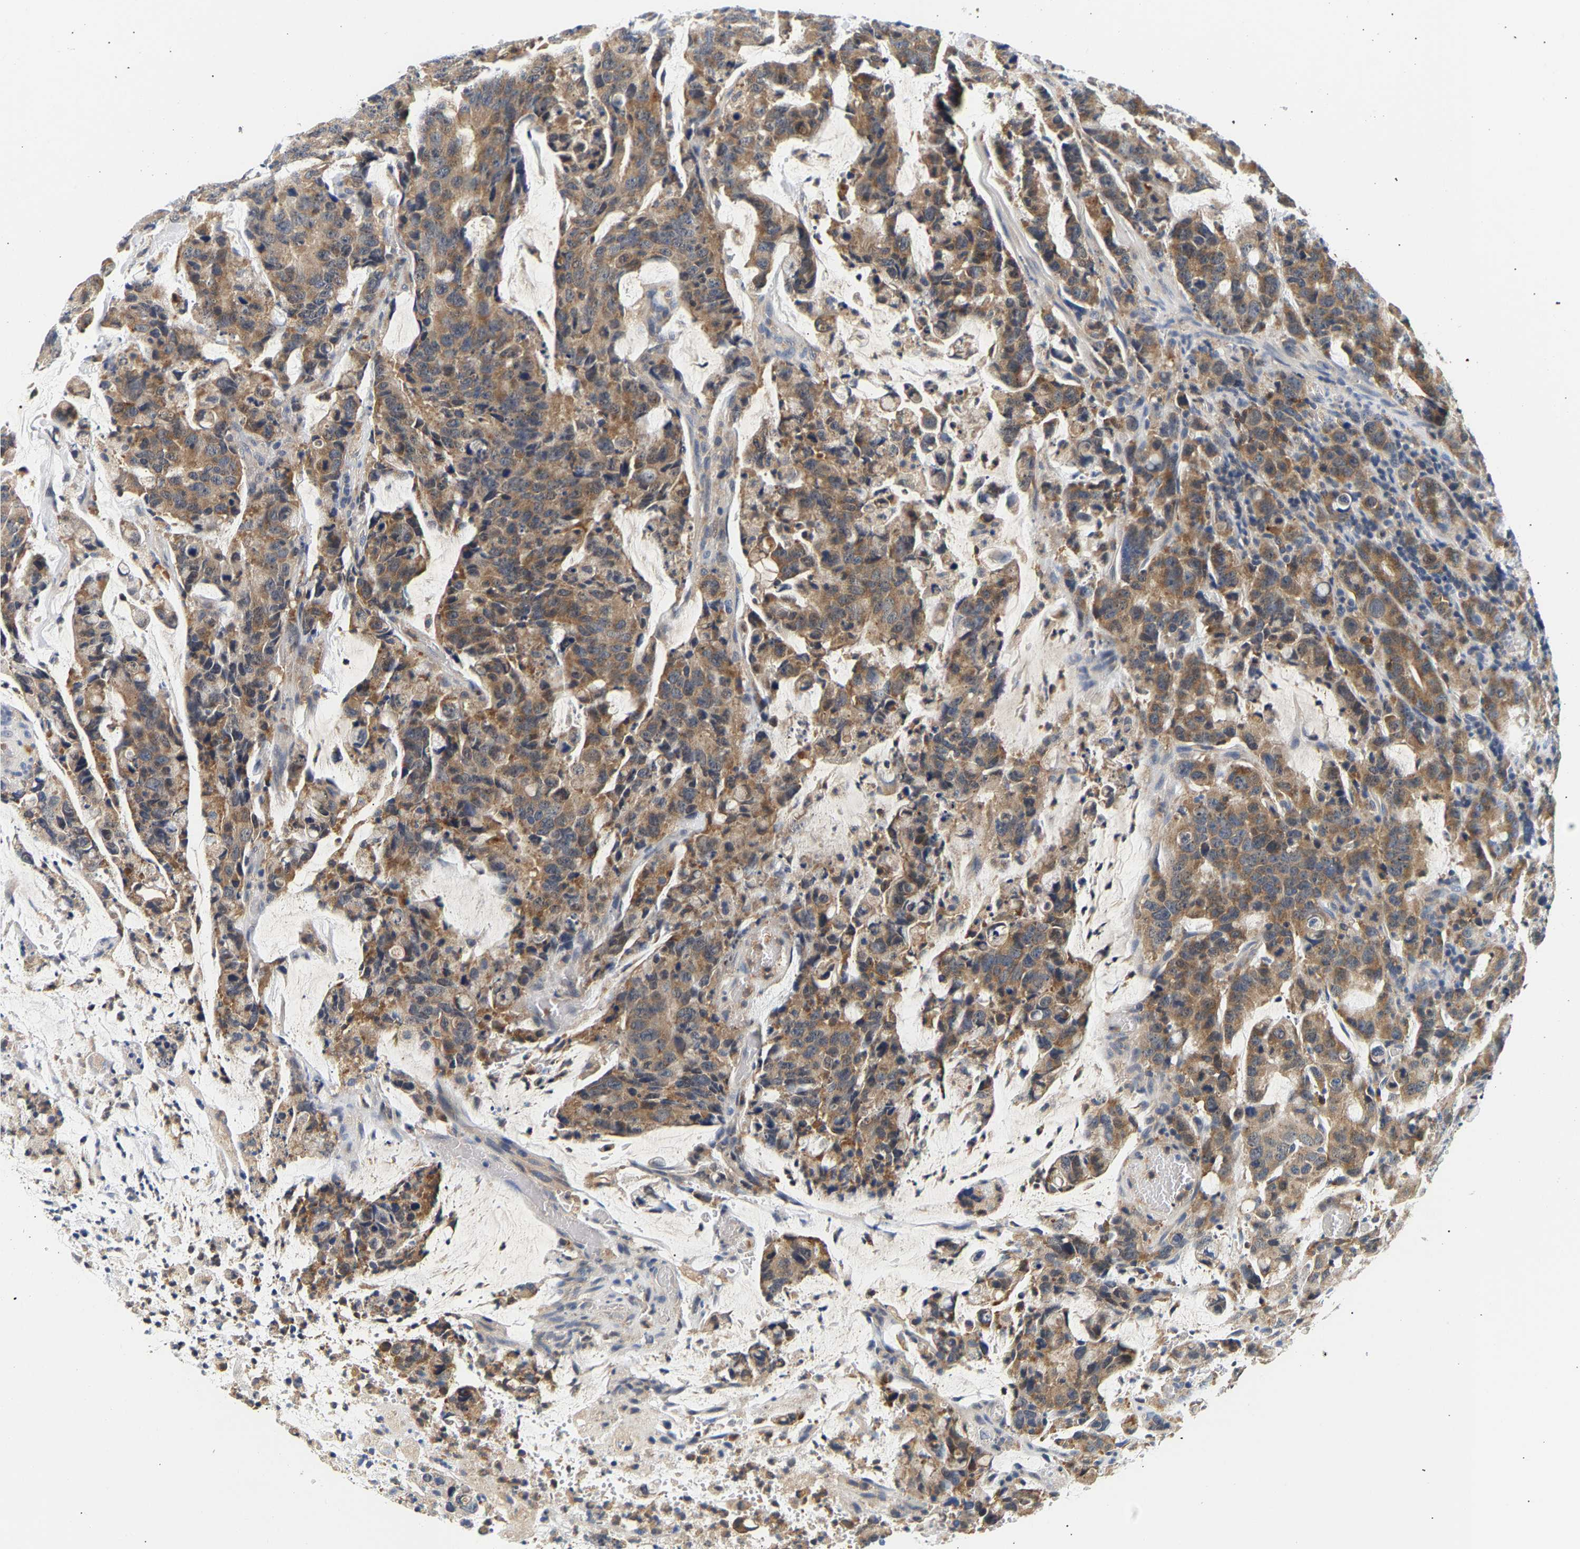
{"staining": {"intensity": "moderate", "quantity": ">75%", "location": "cytoplasmic/membranous"}, "tissue": "colorectal cancer", "cell_type": "Tumor cells", "image_type": "cancer", "snomed": [{"axis": "morphology", "description": "Adenocarcinoma, NOS"}, {"axis": "topography", "description": "Colon"}], "caption": "Brown immunohistochemical staining in adenocarcinoma (colorectal) reveals moderate cytoplasmic/membranous positivity in about >75% of tumor cells.", "gene": "PPID", "patient": {"sex": "female", "age": 86}}